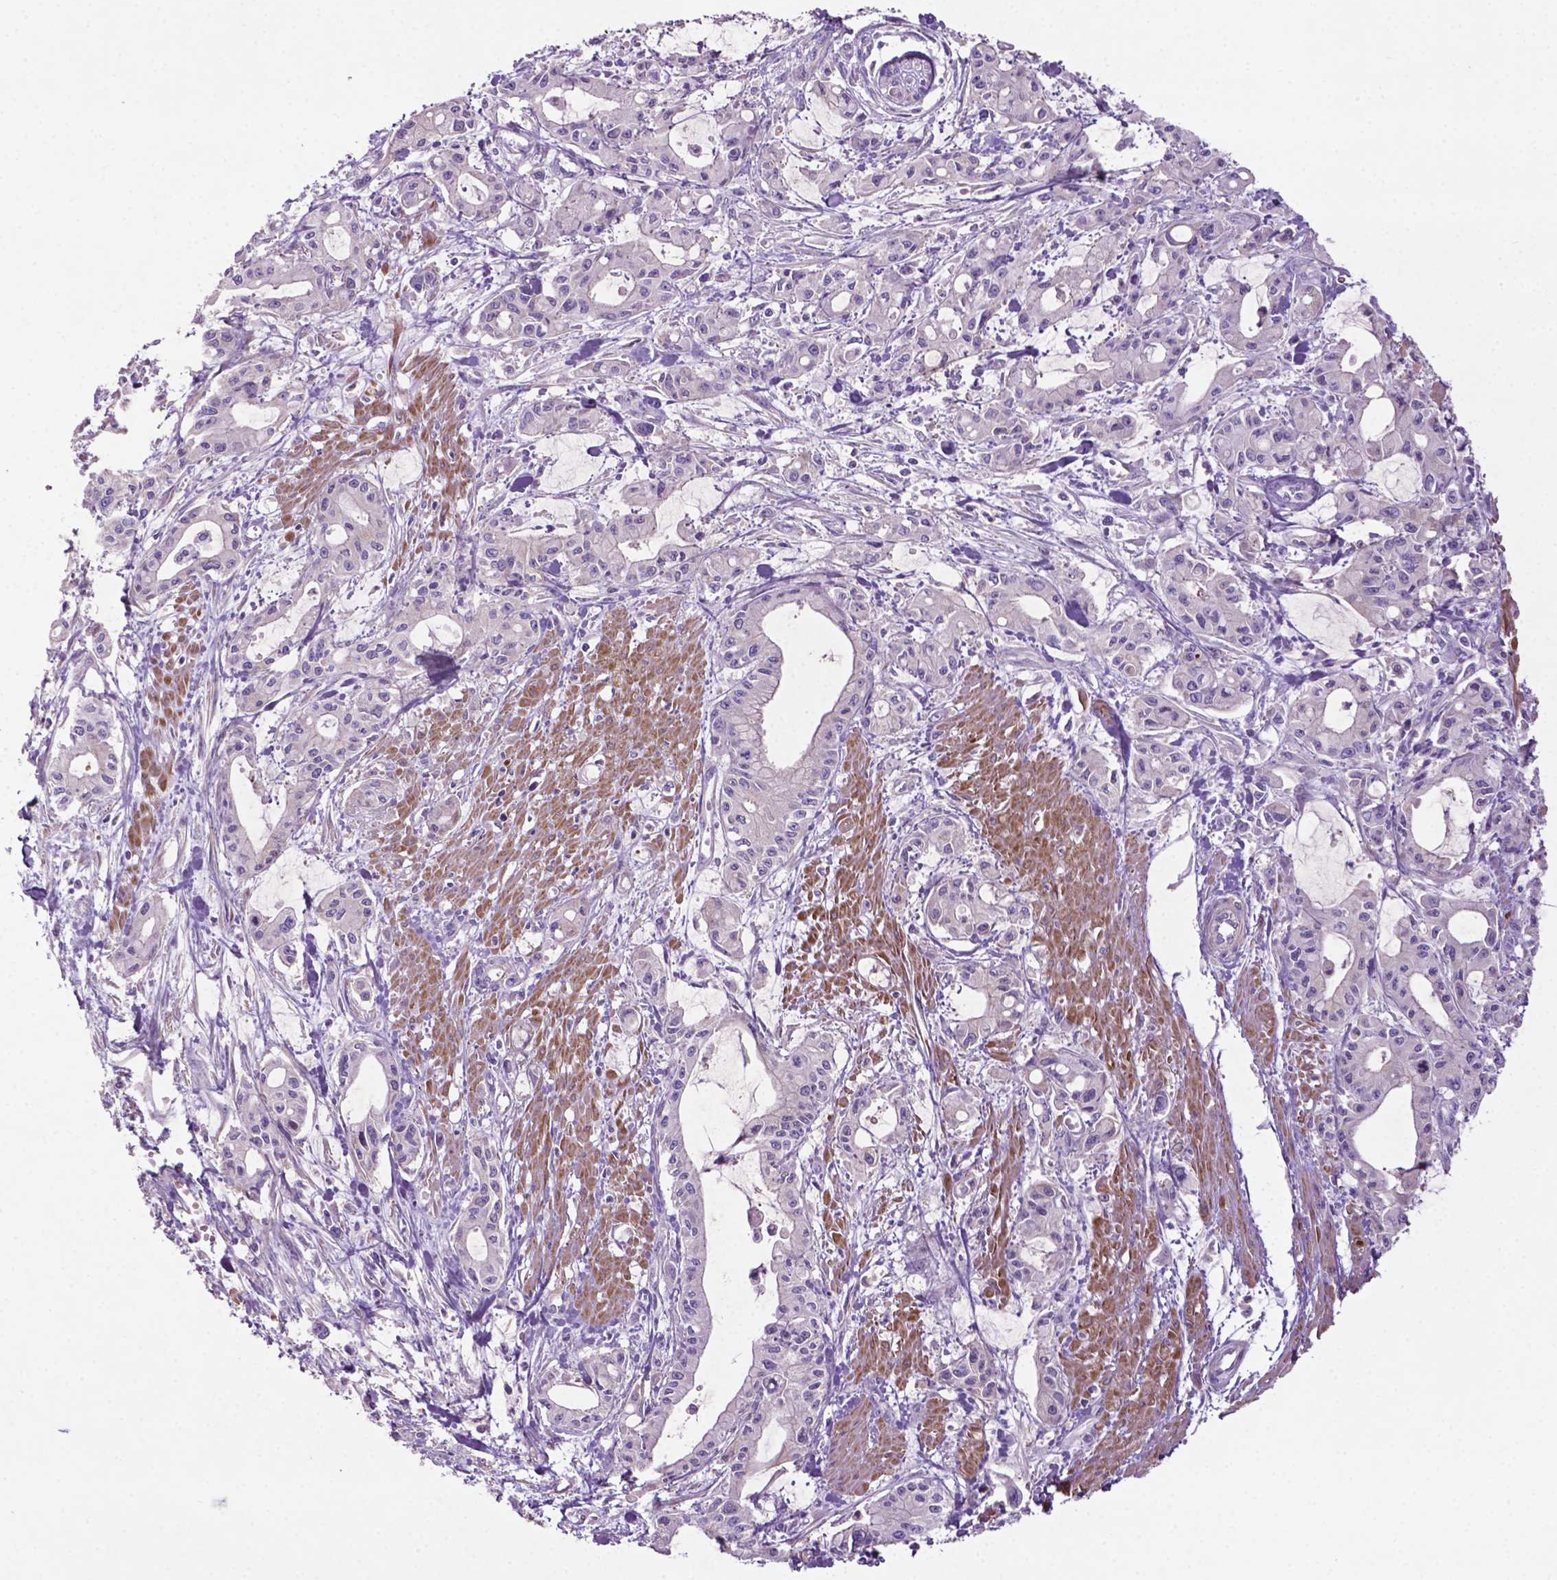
{"staining": {"intensity": "negative", "quantity": "none", "location": "none"}, "tissue": "pancreatic cancer", "cell_type": "Tumor cells", "image_type": "cancer", "snomed": [{"axis": "morphology", "description": "Adenocarcinoma, NOS"}, {"axis": "topography", "description": "Pancreas"}], "caption": "Immunohistochemical staining of human pancreatic adenocarcinoma displays no significant positivity in tumor cells. The staining is performed using DAB brown chromogen with nuclei counter-stained in using hematoxylin.", "gene": "BMP4", "patient": {"sex": "male", "age": 48}}